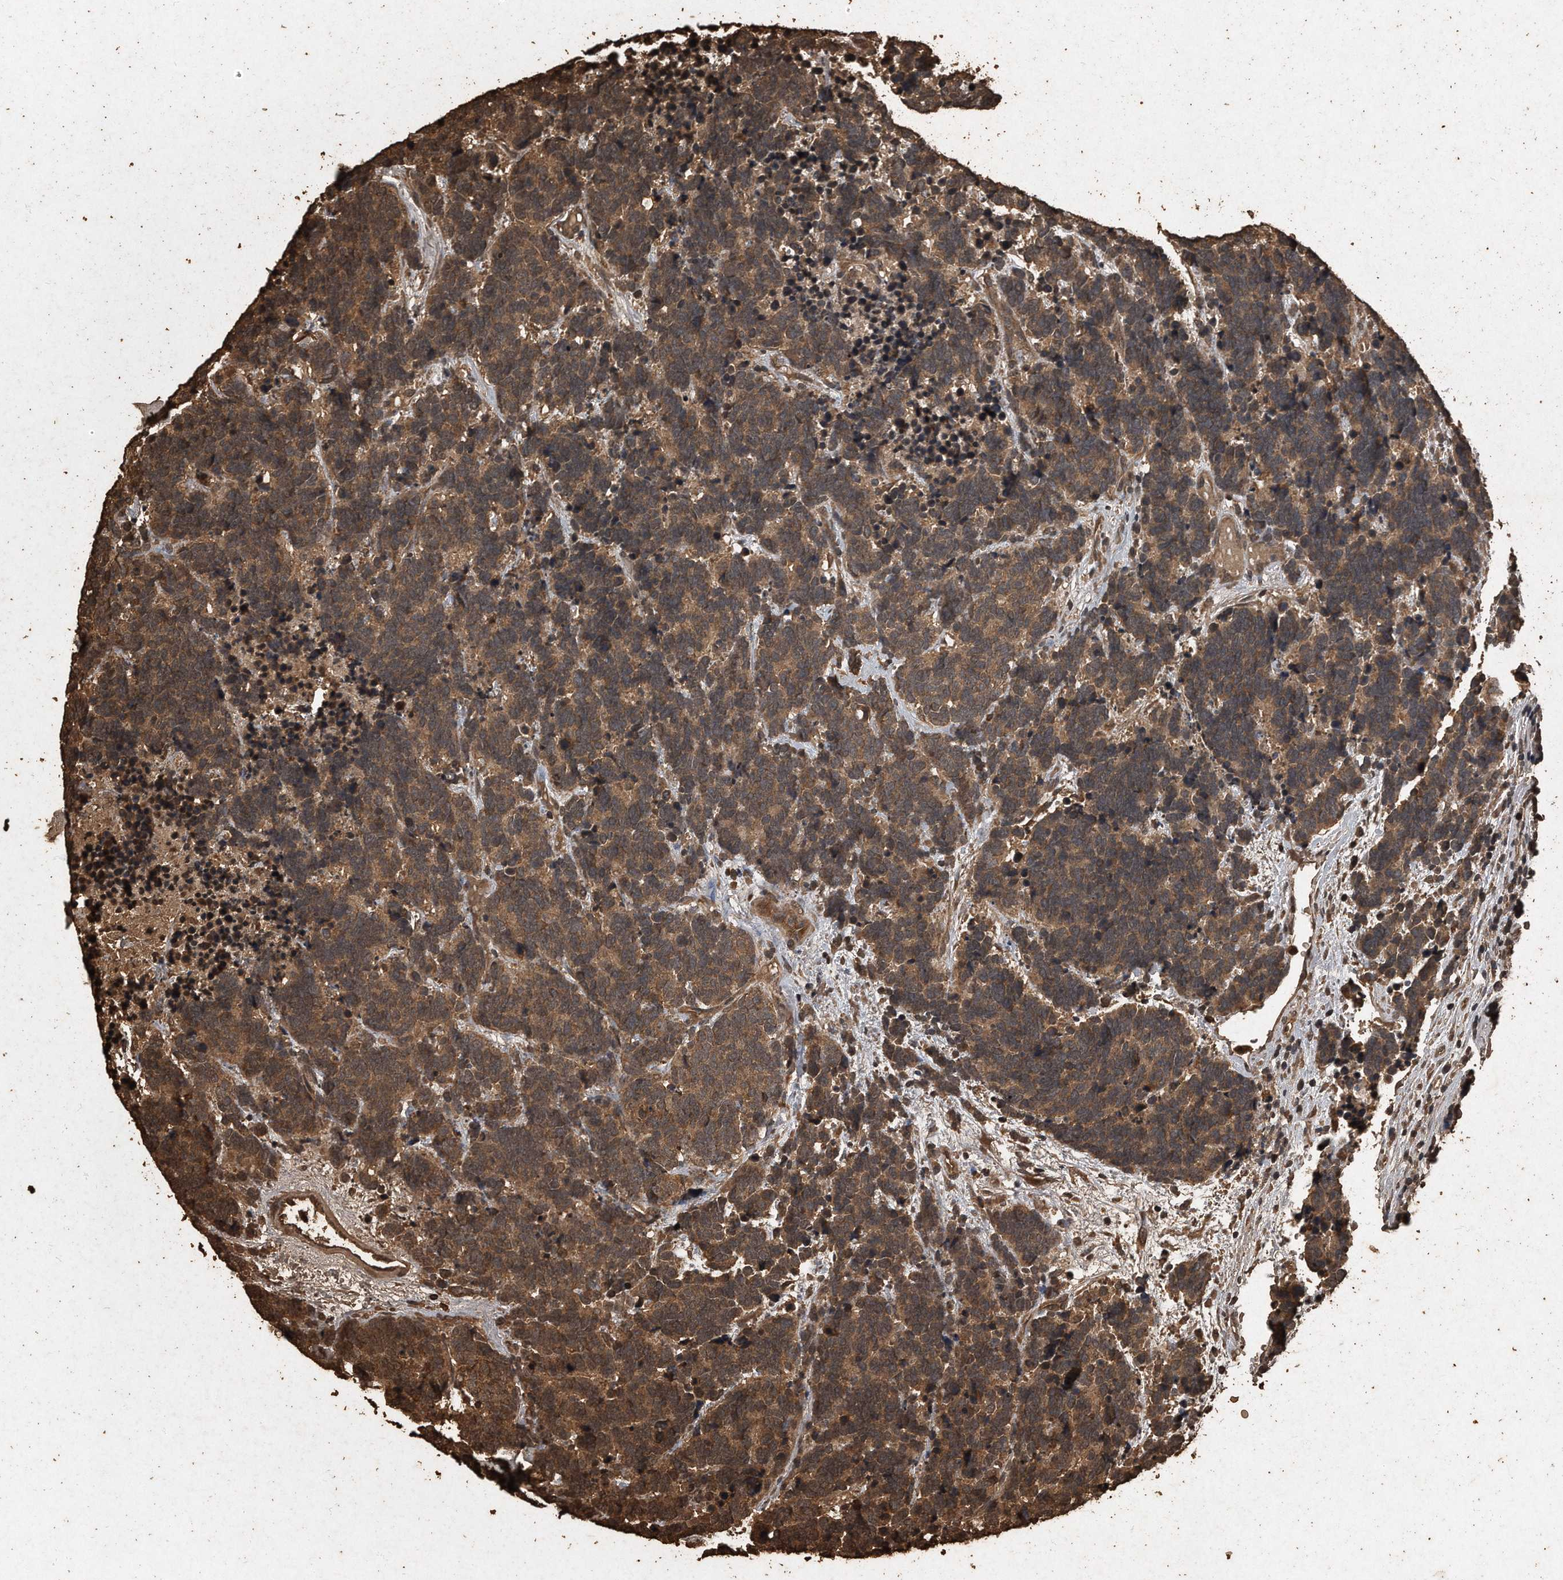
{"staining": {"intensity": "moderate", "quantity": ">75%", "location": "cytoplasmic/membranous"}, "tissue": "carcinoid", "cell_type": "Tumor cells", "image_type": "cancer", "snomed": [{"axis": "morphology", "description": "Carcinoma, NOS"}, {"axis": "morphology", "description": "Carcinoid, malignant, NOS"}, {"axis": "topography", "description": "Urinary bladder"}], "caption": "Carcinoid (malignant) tissue shows moderate cytoplasmic/membranous staining in approximately >75% of tumor cells, visualized by immunohistochemistry.", "gene": "CFLAR", "patient": {"sex": "male", "age": 57}}